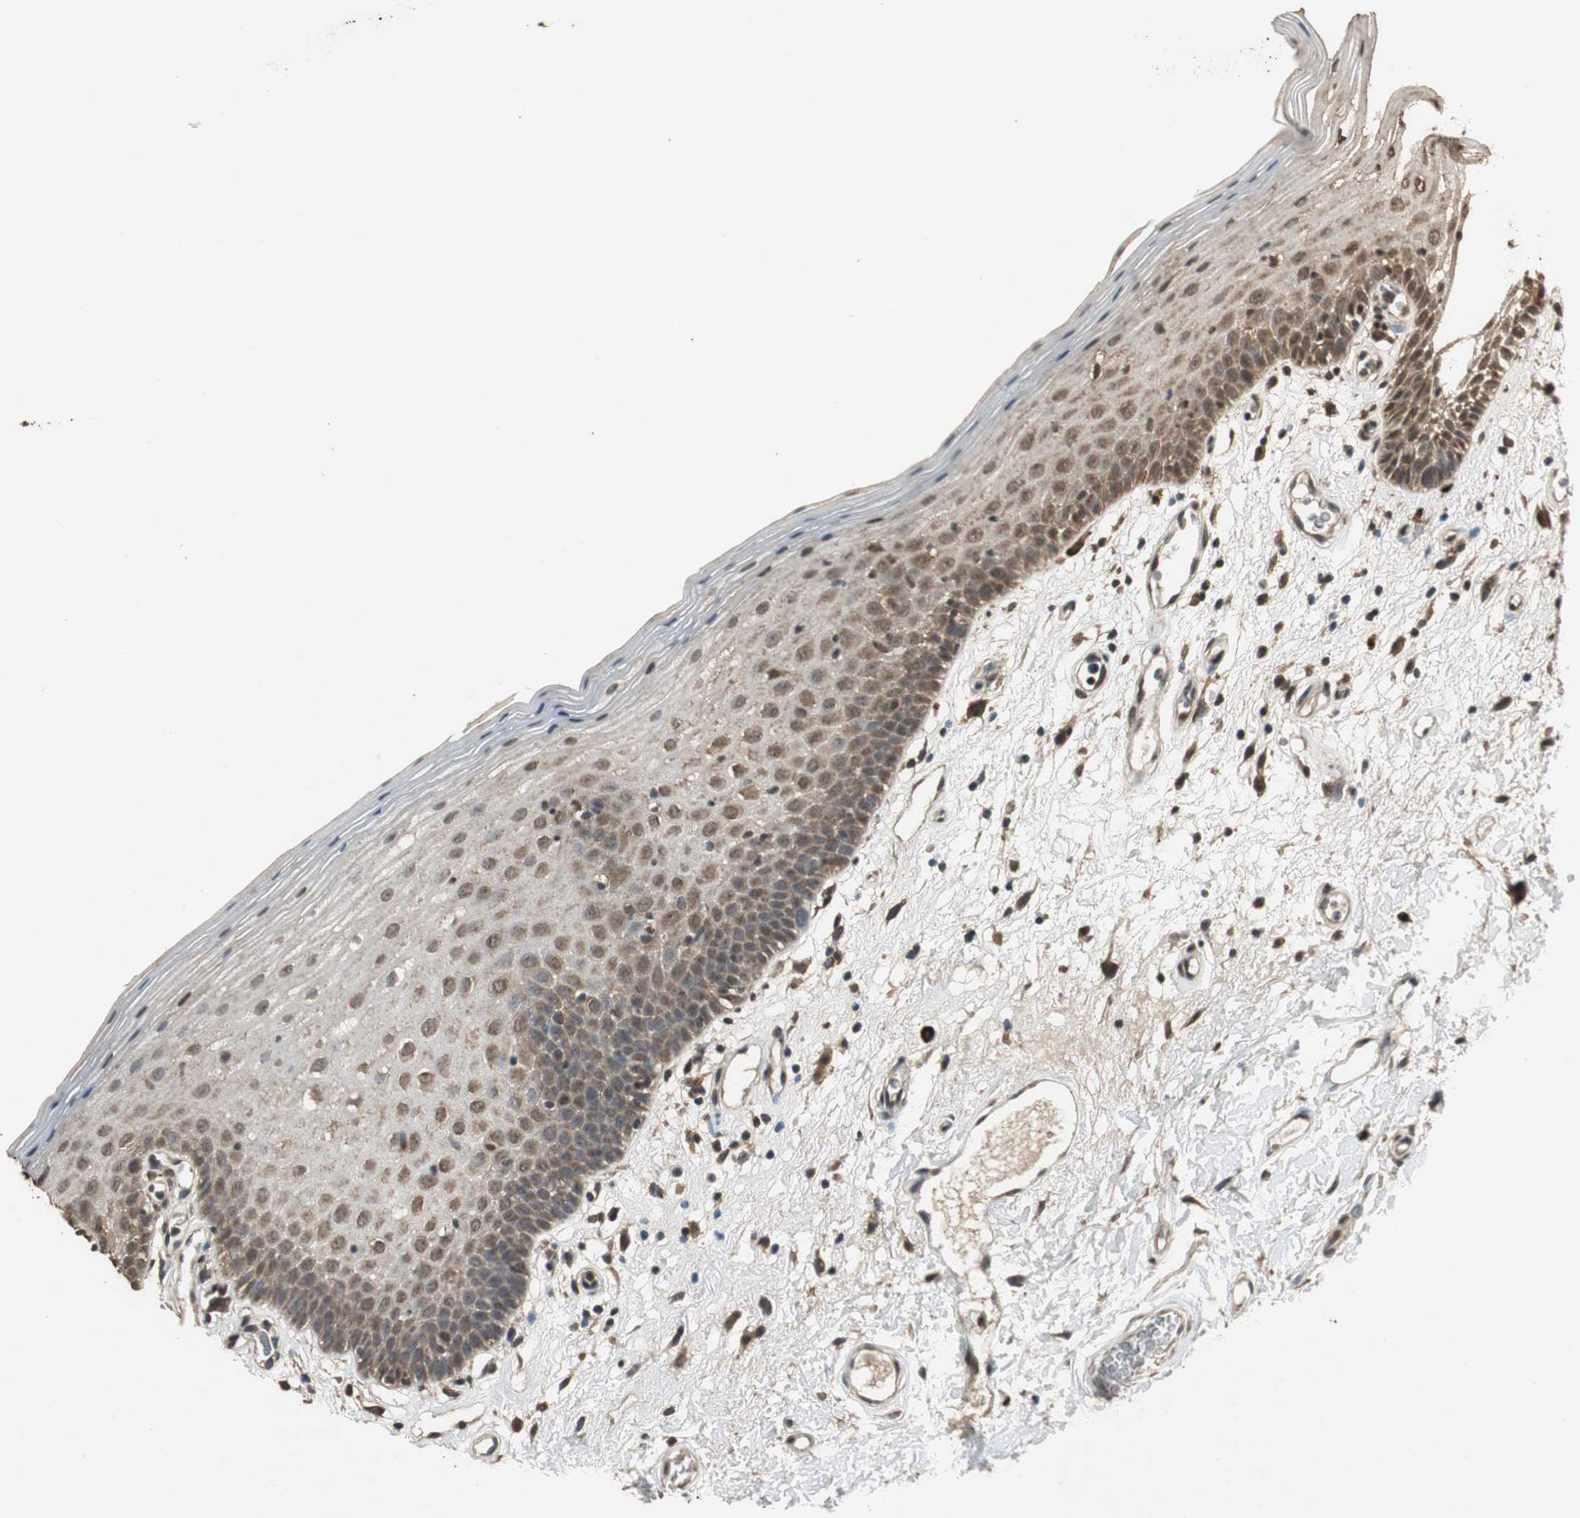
{"staining": {"intensity": "moderate", "quantity": ">75%", "location": "cytoplasmic/membranous,nuclear"}, "tissue": "oral mucosa", "cell_type": "Squamous epithelial cells", "image_type": "normal", "snomed": [{"axis": "morphology", "description": "Normal tissue, NOS"}, {"axis": "morphology", "description": "Squamous cell carcinoma, NOS"}, {"axis": "topography", "description": "Skeletal muscle"}, {"axis": "topography", "description": "Oral tissue"}, {"axis": "topography", "description": "Head-Neck"}], "caption": "High-power microscopy captured an immunohistochemistry (IHC) image of benign oral mucosa, revealing moderate cytoplasmic/membranous,nuclear positivity in about >75% of squamous epithelial cells.", "gene": "PPP1R13B", "patient": {"sex": "male", "age": 71}}